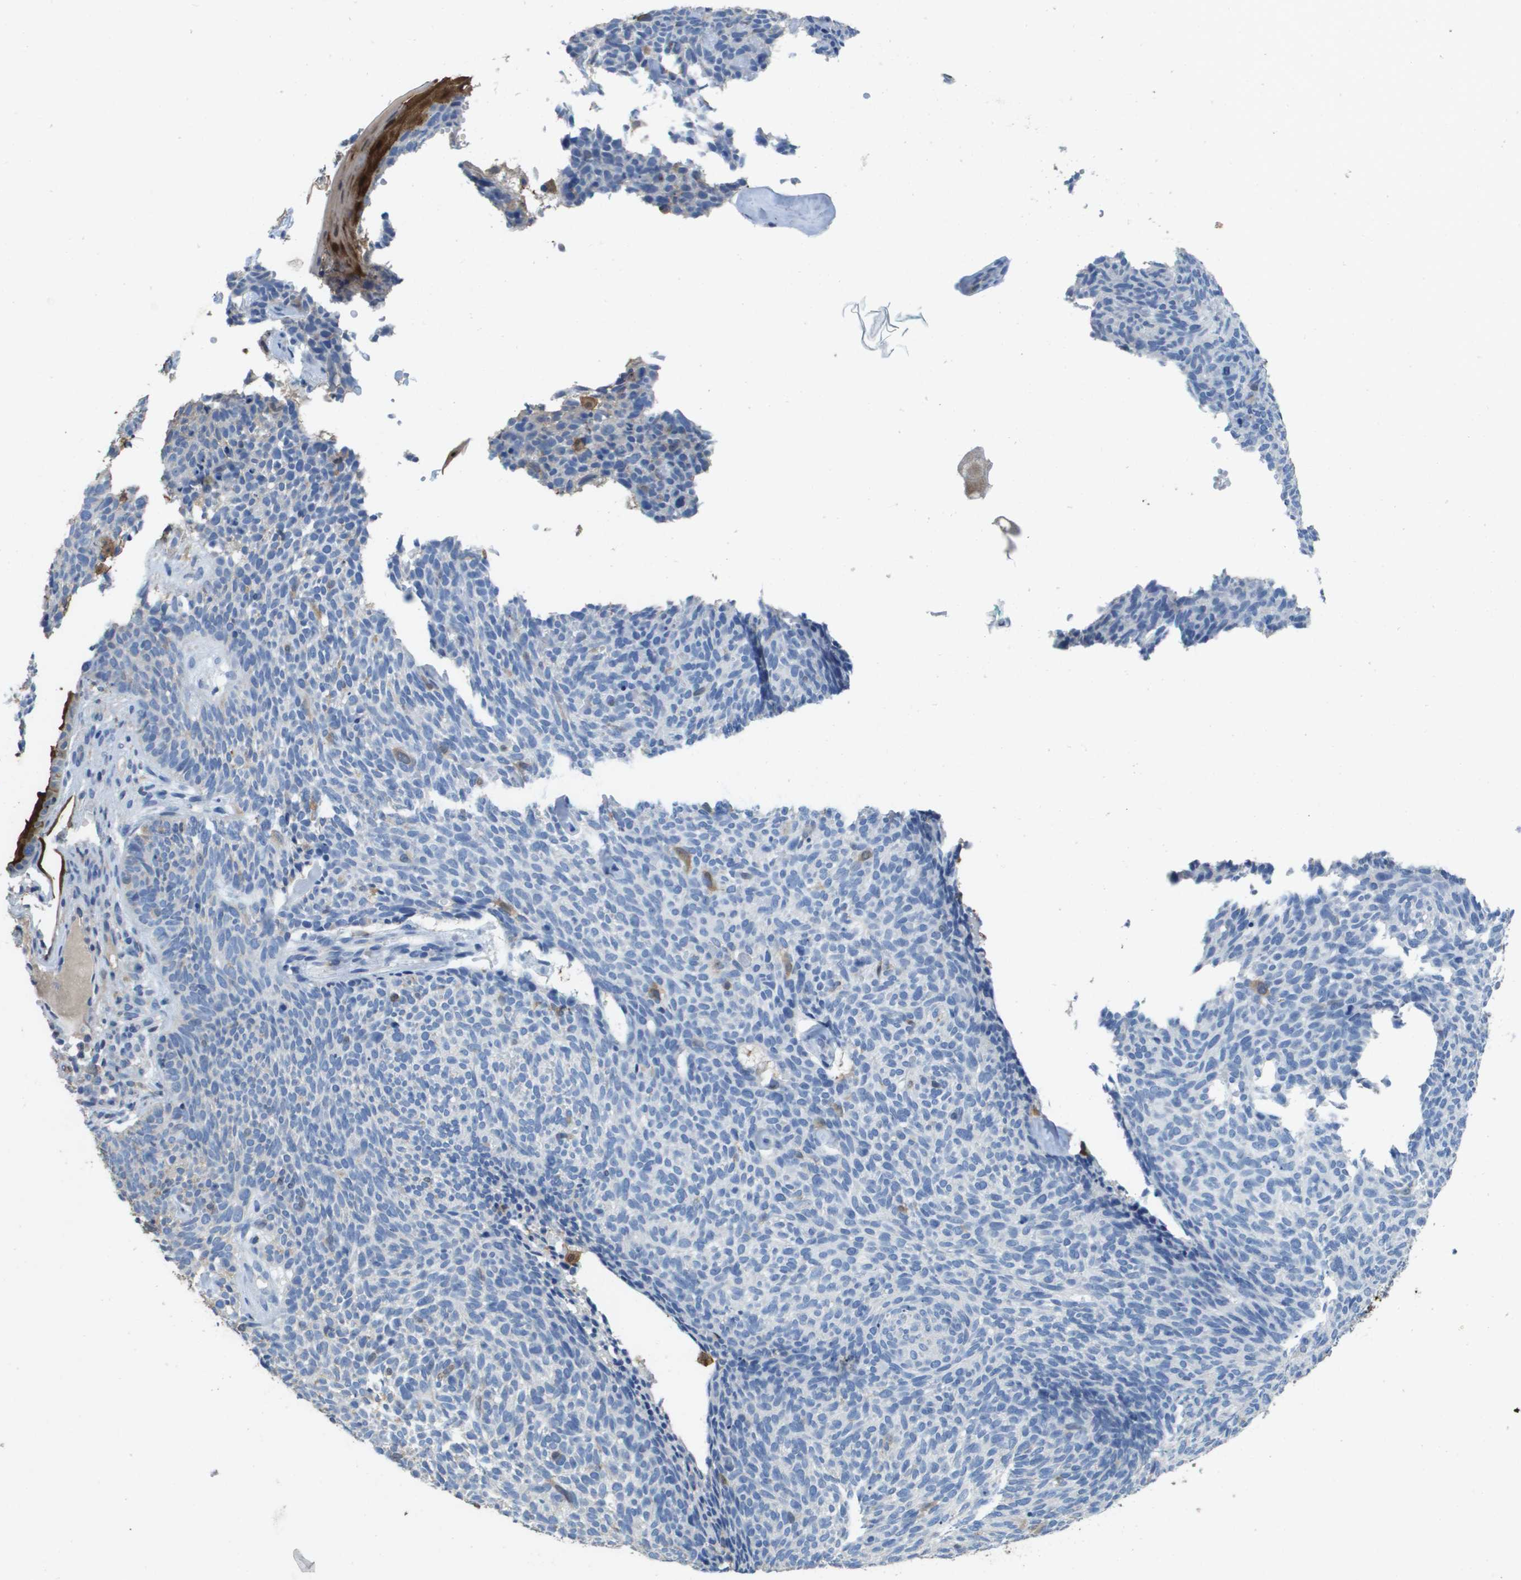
{"staining": {"intensity": "negative", "quantity": "none", "location": "none"}, "tissue": "skin cancer", "cell_type": "Tumor cells", "image_type": "cancer", "snomed": [{"axis": "morphology", "description": "Basal cell carcinoma"}, {"axis": "topography", "description": "Skin"}], "caption": "Tumor cells show no significant expression in skin cancer (basal cell carcinoma).", "gene": "FABP5", "patient": {"sex": "female", "age": 84}}